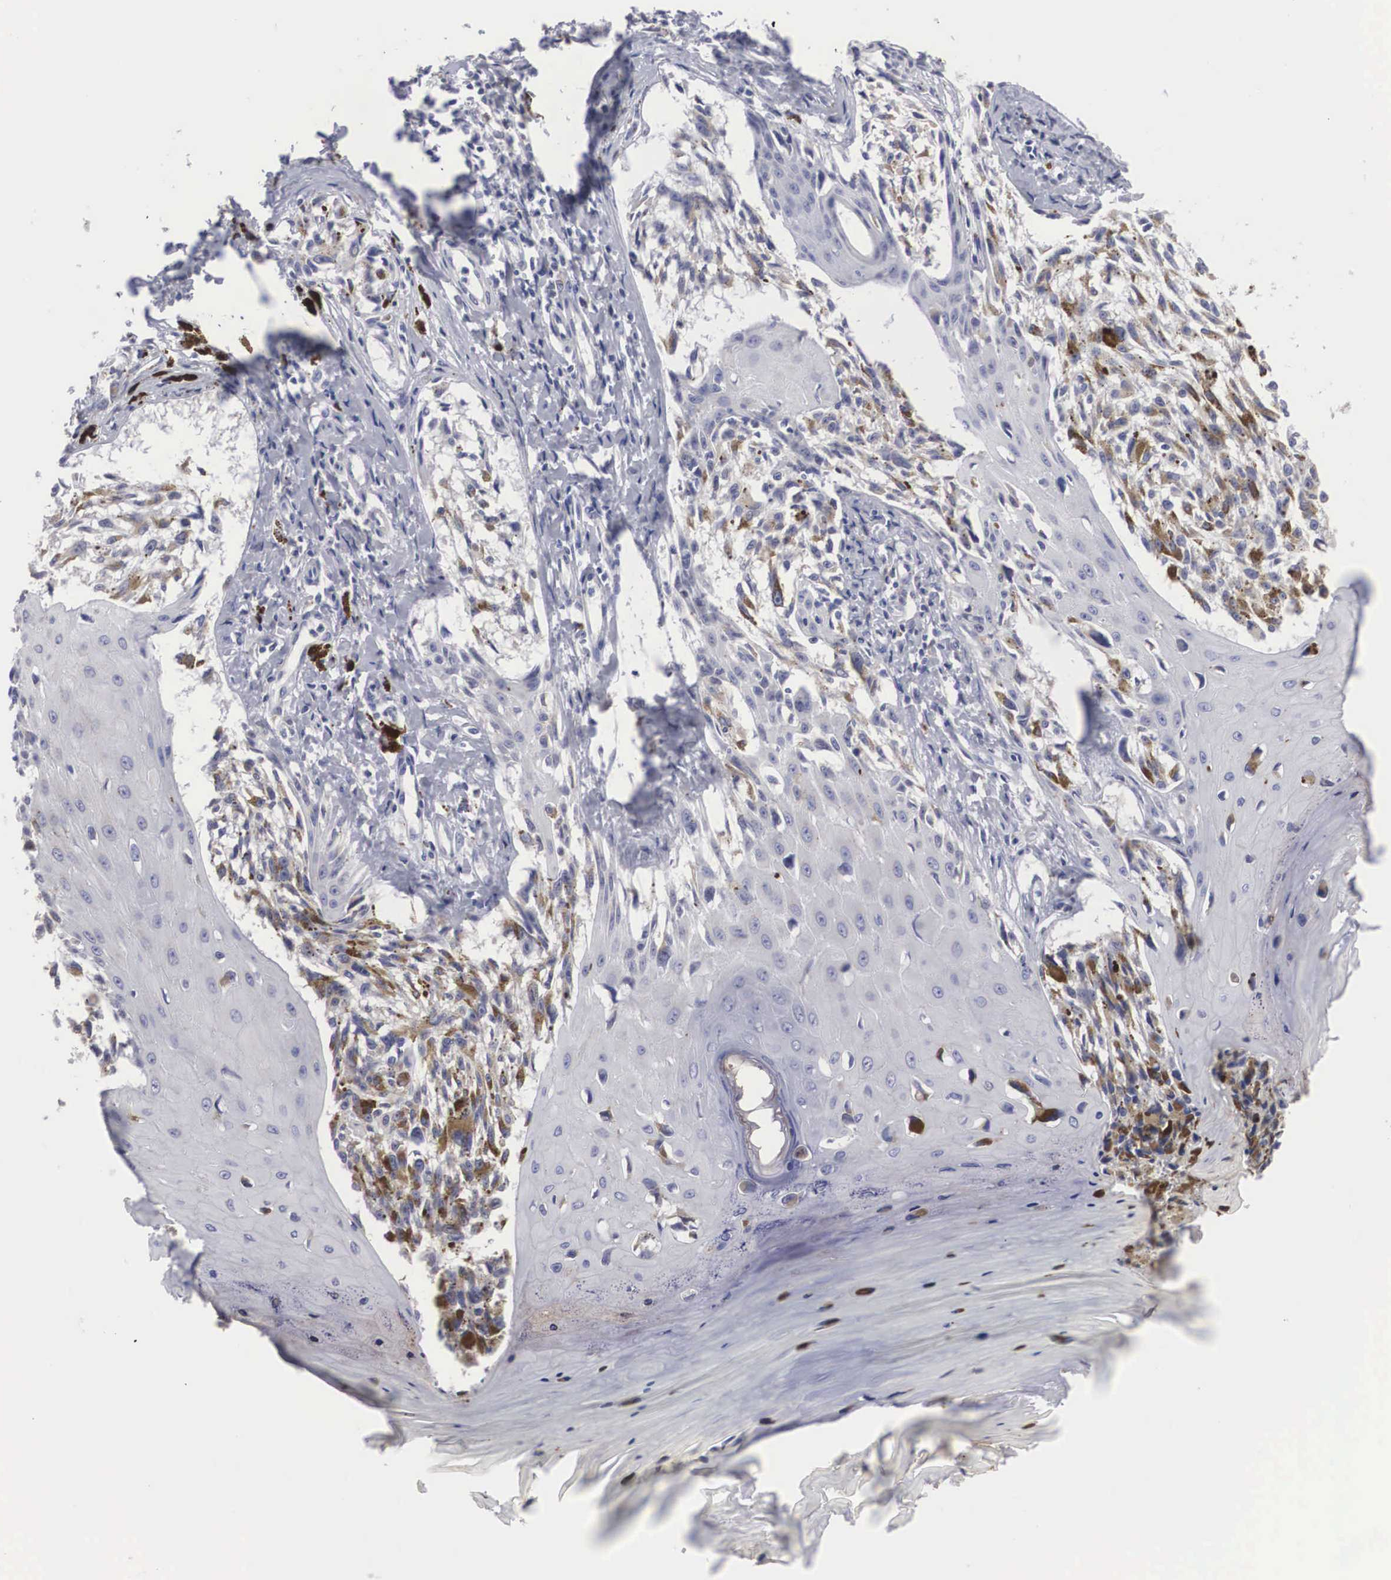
{"staining": {"intensity": "weak", "quantity": "<25%", "location": "cytoplasmic/membranous"}, "tissue": "melanoma", "cell_type": "Tumor cells", "image_type": "cancer", "snomed": [{"axis": "morphology", "description": "Malignant melanoma, NOS"}, {"axis": "topography", "description": "Skin"}], "caption": "High magnification brightfield microscopy of melanoma stained with DAB (3,3'-diaminobenzidine) (brown) and counterstained with hematoxylin (blue): tumor cells show no significant expression. (IHC, brightfield microscopy, high magnification).", "gene": "HMOX1", "patient": {"sex": "female", "age": 82}}